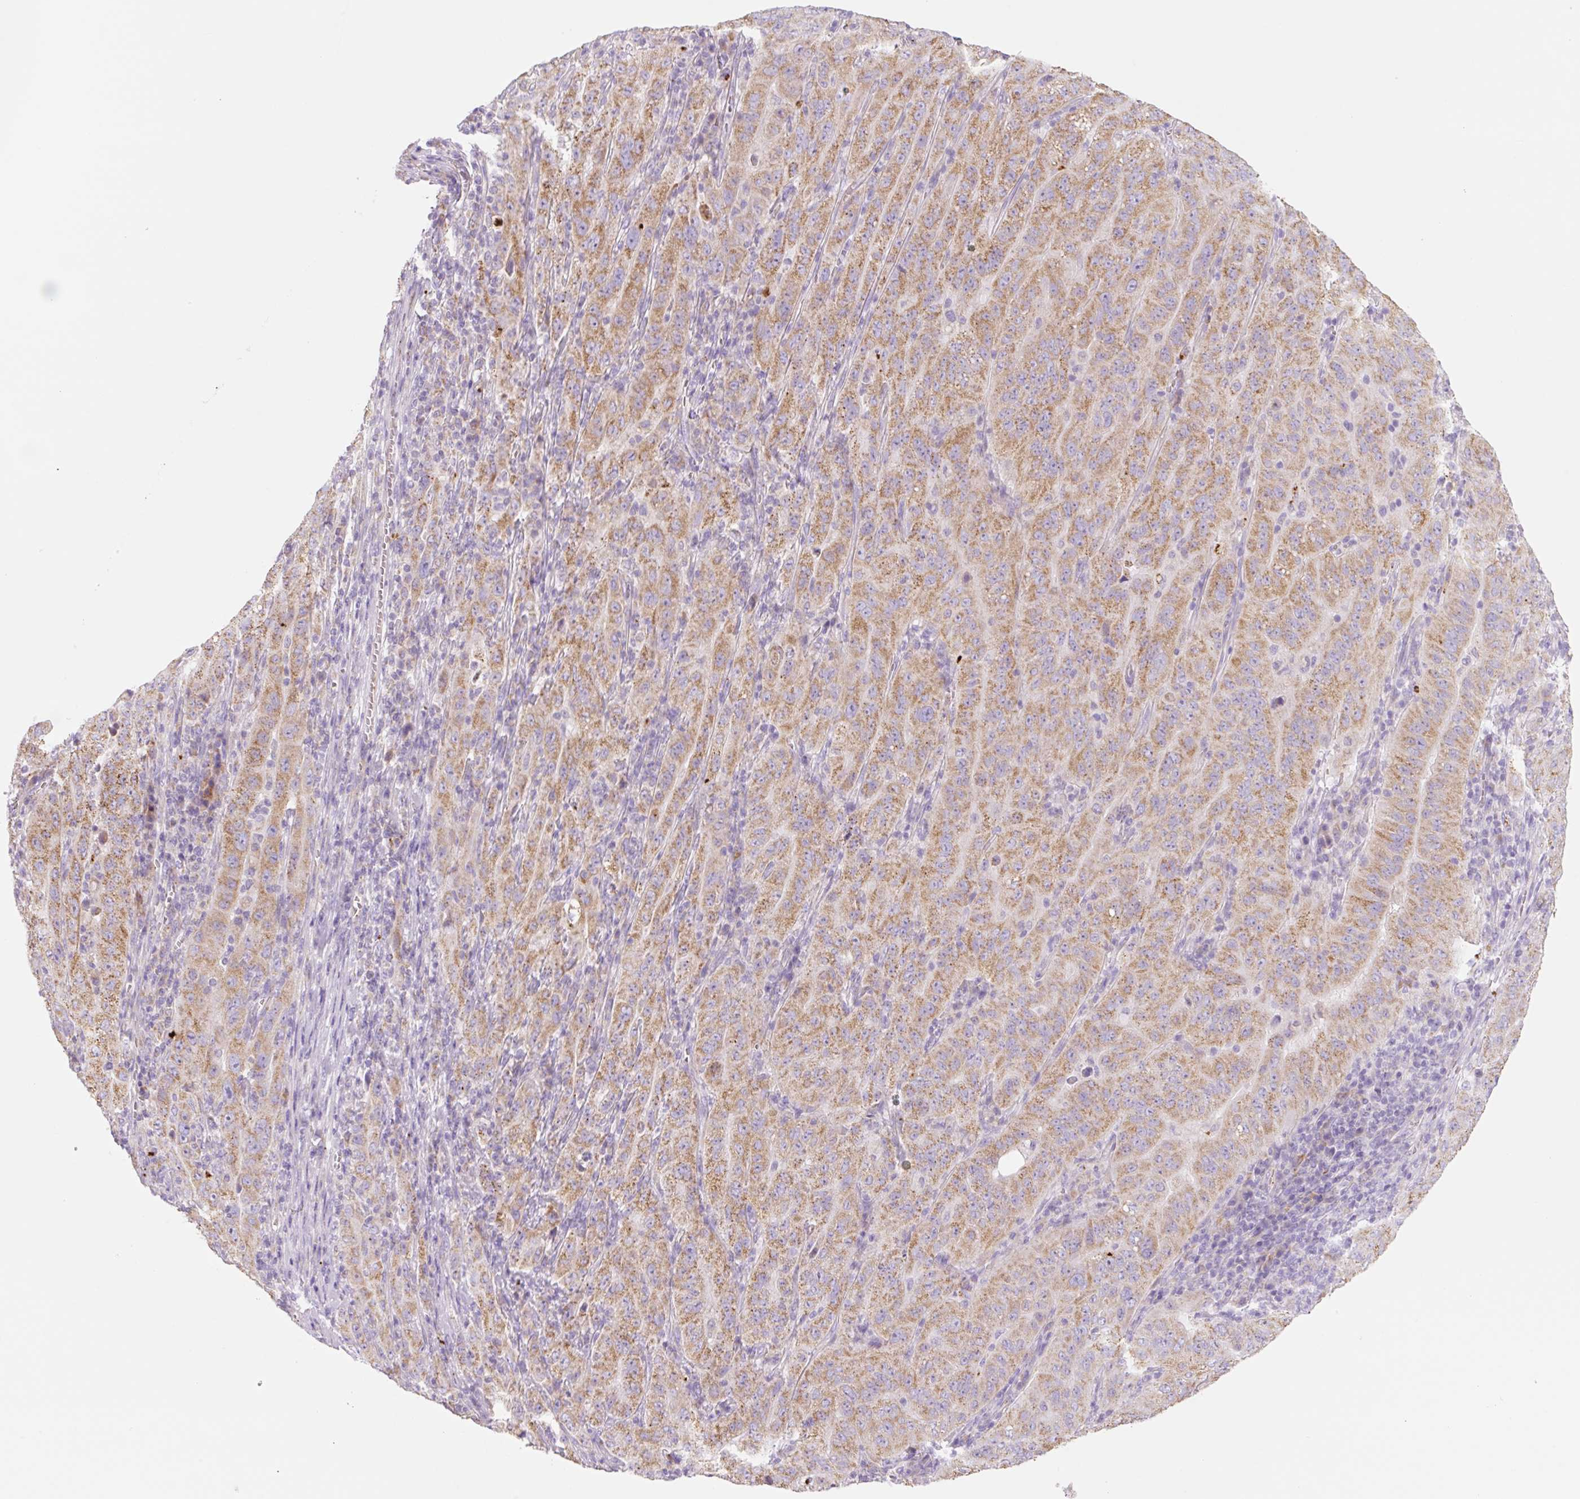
{"staining": {"intensity": "moderate", "quantity": ">75%", "location": "cytoplasmic/membranous"}, "tissue": "pancreatic cancer", "cell_type": "Tumor cells", "image_type": "cancer", "snomed": [{"axis": "morphology", "description": "Adenocarcinoma, NOS"}, {"axis": "topography", "description": "Pancreas"}], "caption": "This is a histology image of immunohistochemistry staining of pancreatic cancer (adenocarcinoma), which shows moderate expression in the cytoplasmic/membranous of tumor cells.", "gene": "CLEC3A", "patient": {"sex": "male", "age": 63}}